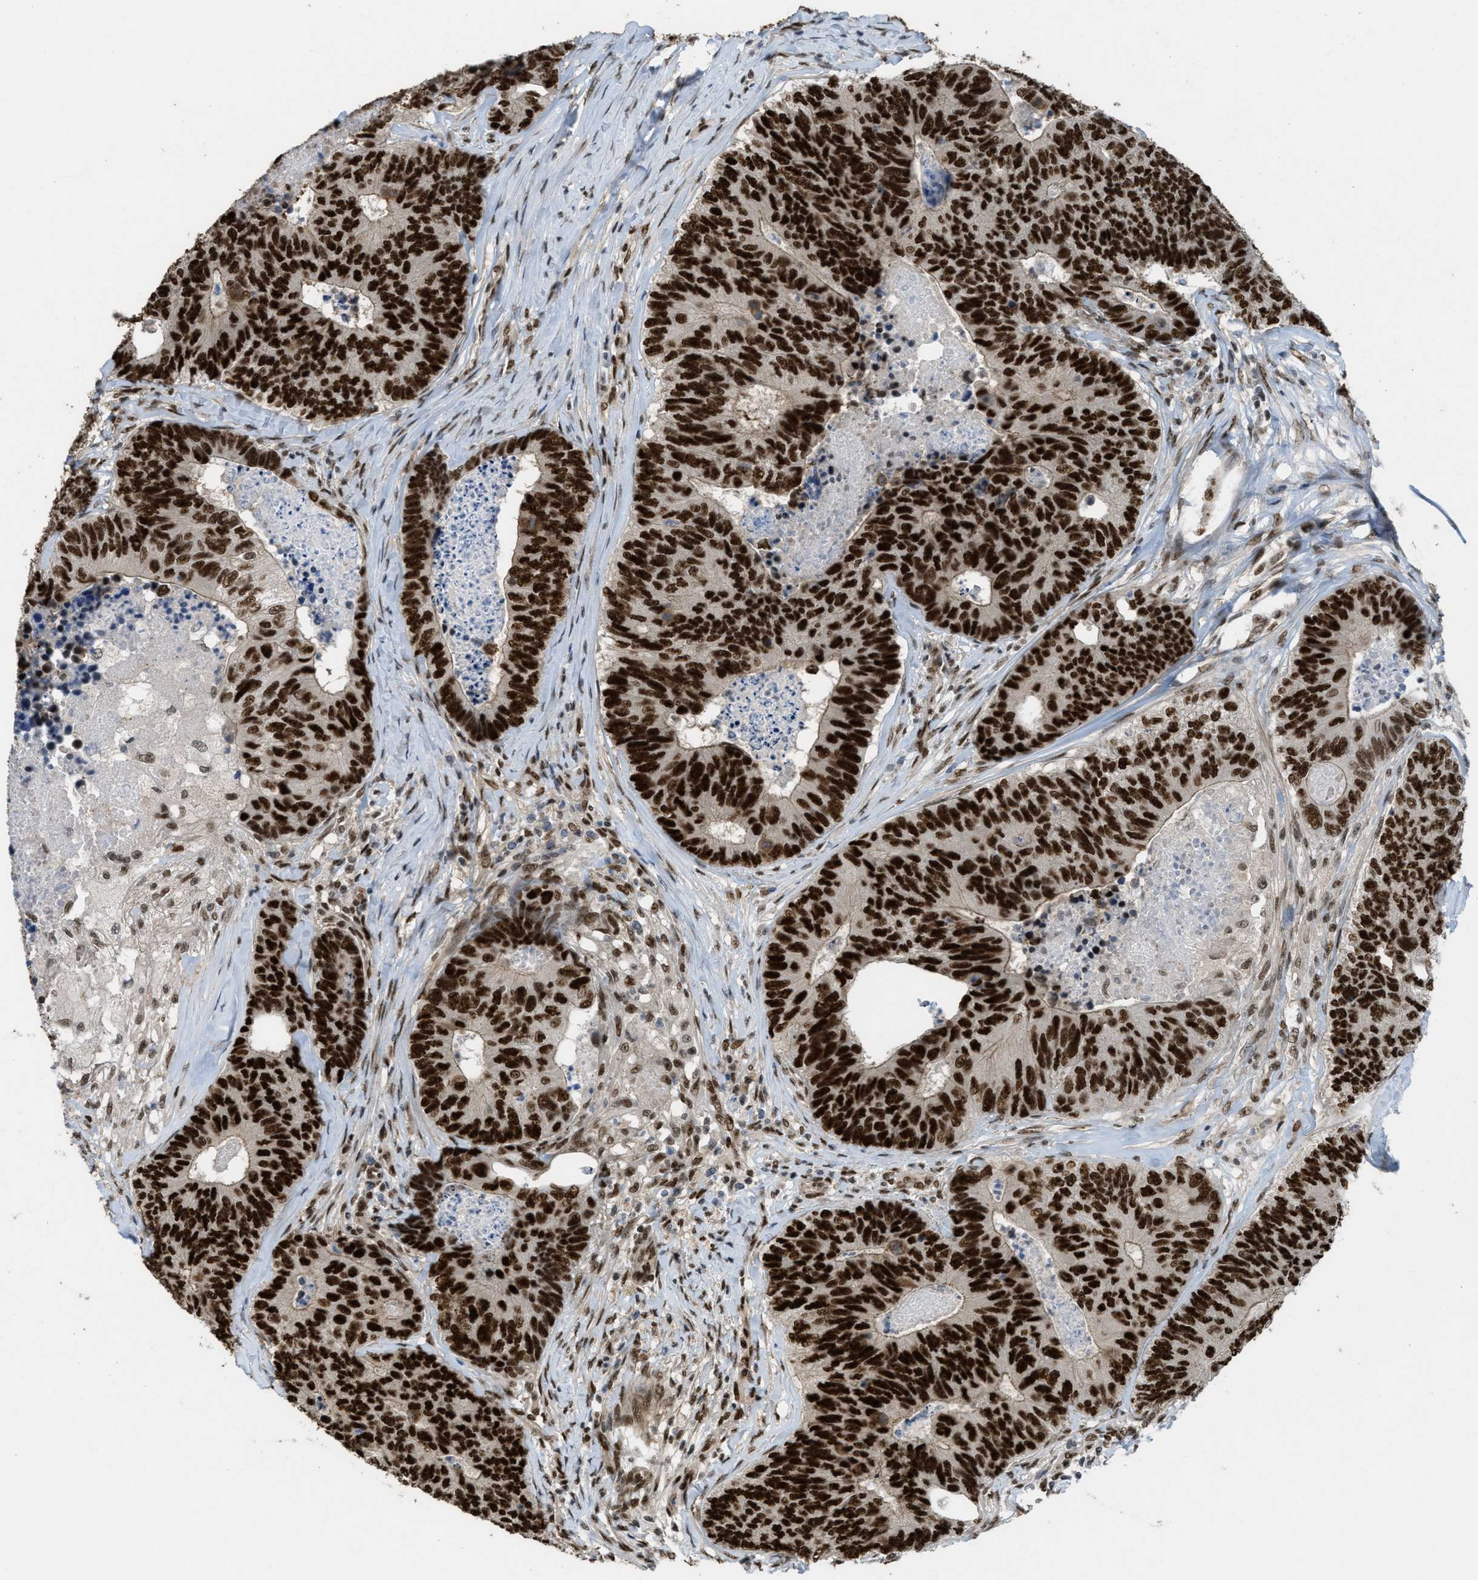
{"staining": {"intensity": "strong", "quantity": ">75%", "location": "nuclear"}, "tissue": "colorectal cancer", "cell_type": "Tumor cells", "image_type": "cancer", "snomed": [{"axis": "morphology", "description": "Adenocarcinoma, NOS"}, {"axis": "topography", "description": "Colon"}], "caption": "This is an image of IHC staining of colorectal cancer (adenocarcinoma), which shows strong staining in the nuclear of tumor cells.", "gene": "CDT1", "patient": {"sex": "female", "age": 67}}